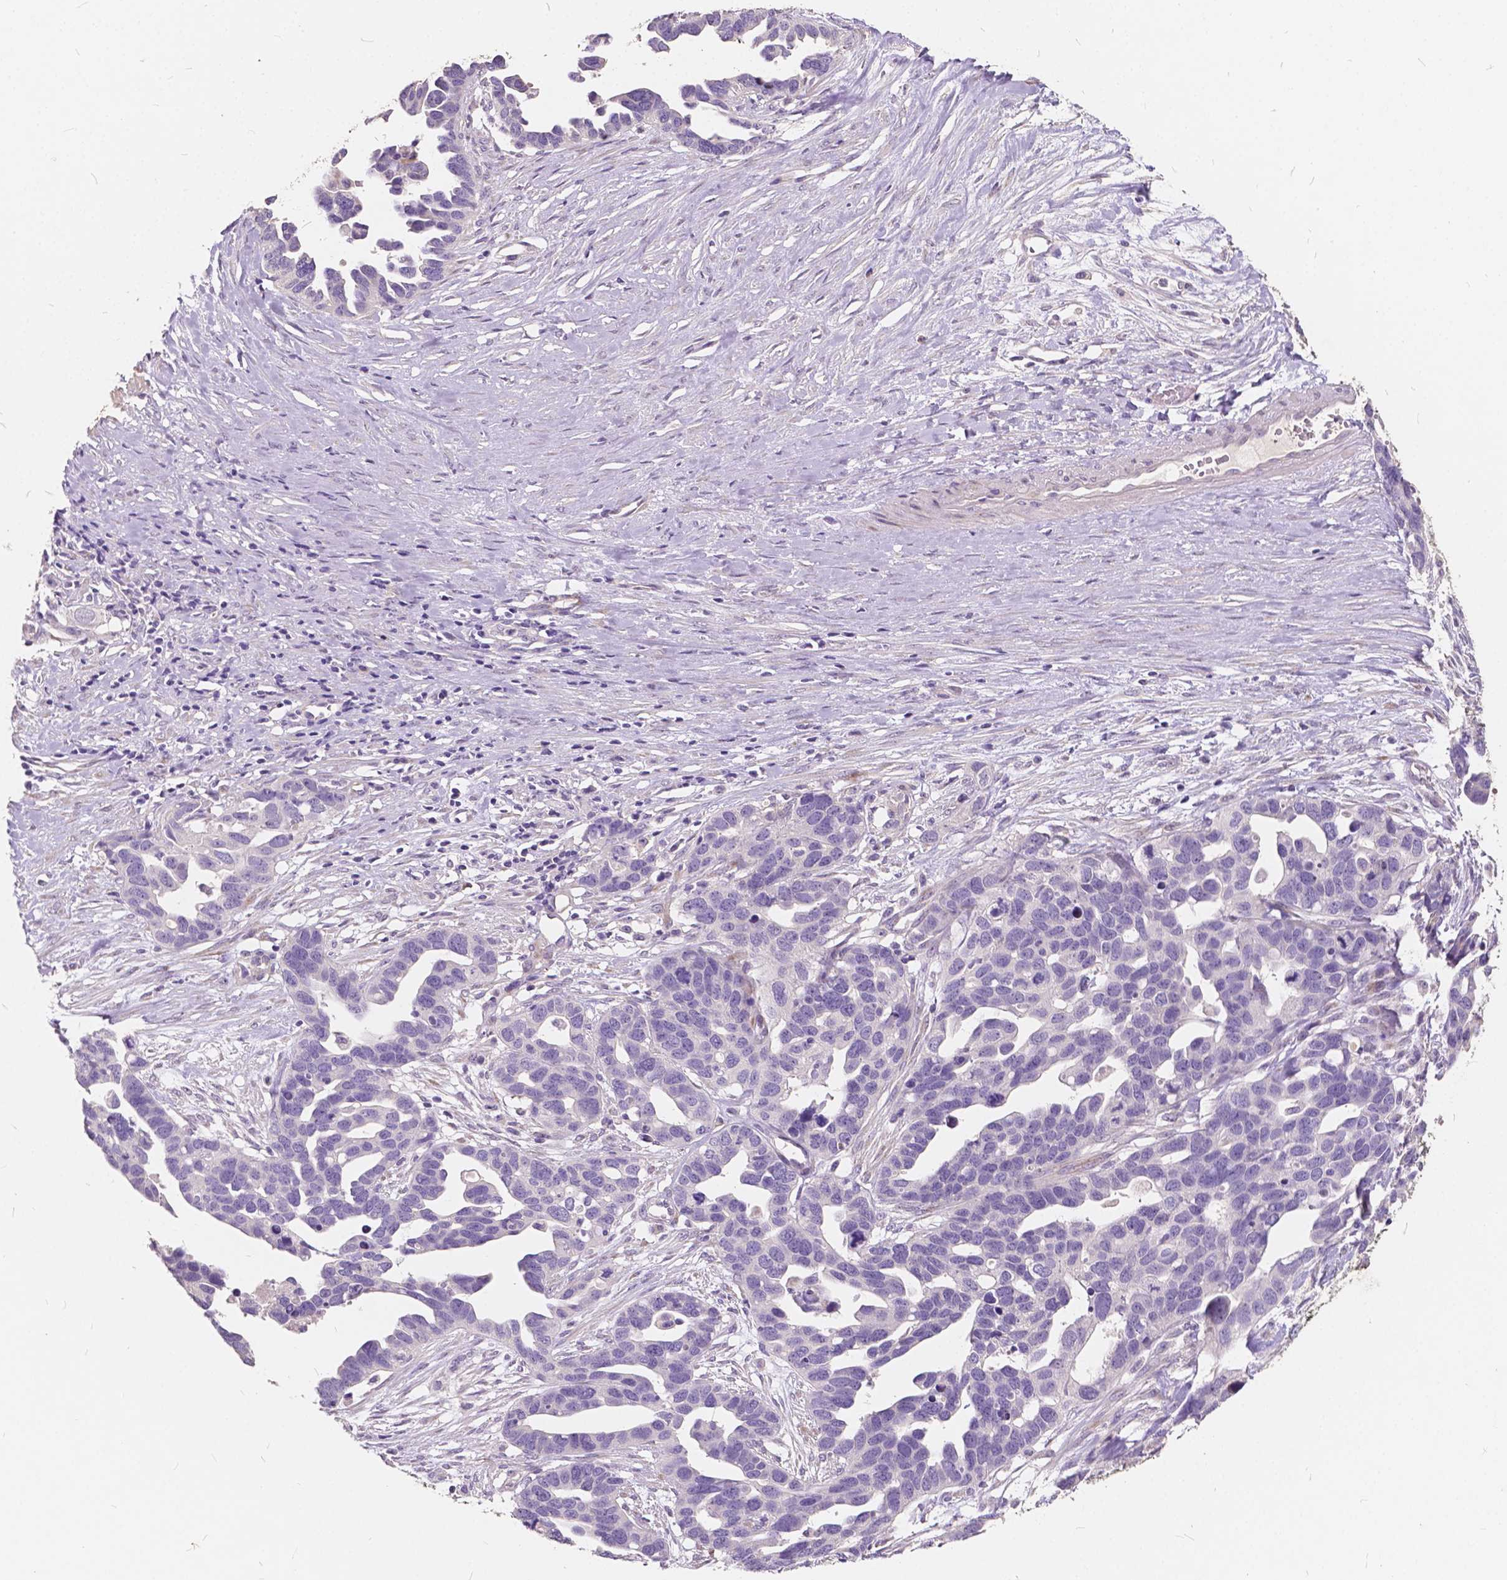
{"staining": {"intensity": "negative", "quantity": "none", "location": "none"}, "tissue": "ovarian cancer", "cell_type": "Tumor cells", "image_type": "cancer", "snomed": [{"axis": "morphology", "description": "Cystadenocarcinoma, serous, NOS"}, {"axis": "topography", "description": "Ovary"}], "caption": "Tumor cells show no significant protein staining in ovarian cancer. The staining was performed using DAB to visualize the protein expression in brown, while the nuclei were stained in blue with hematoxylin (Magnification: 20x).", "gene": "SLC7A8", "patient": {"sex": "female", "age": 54}}